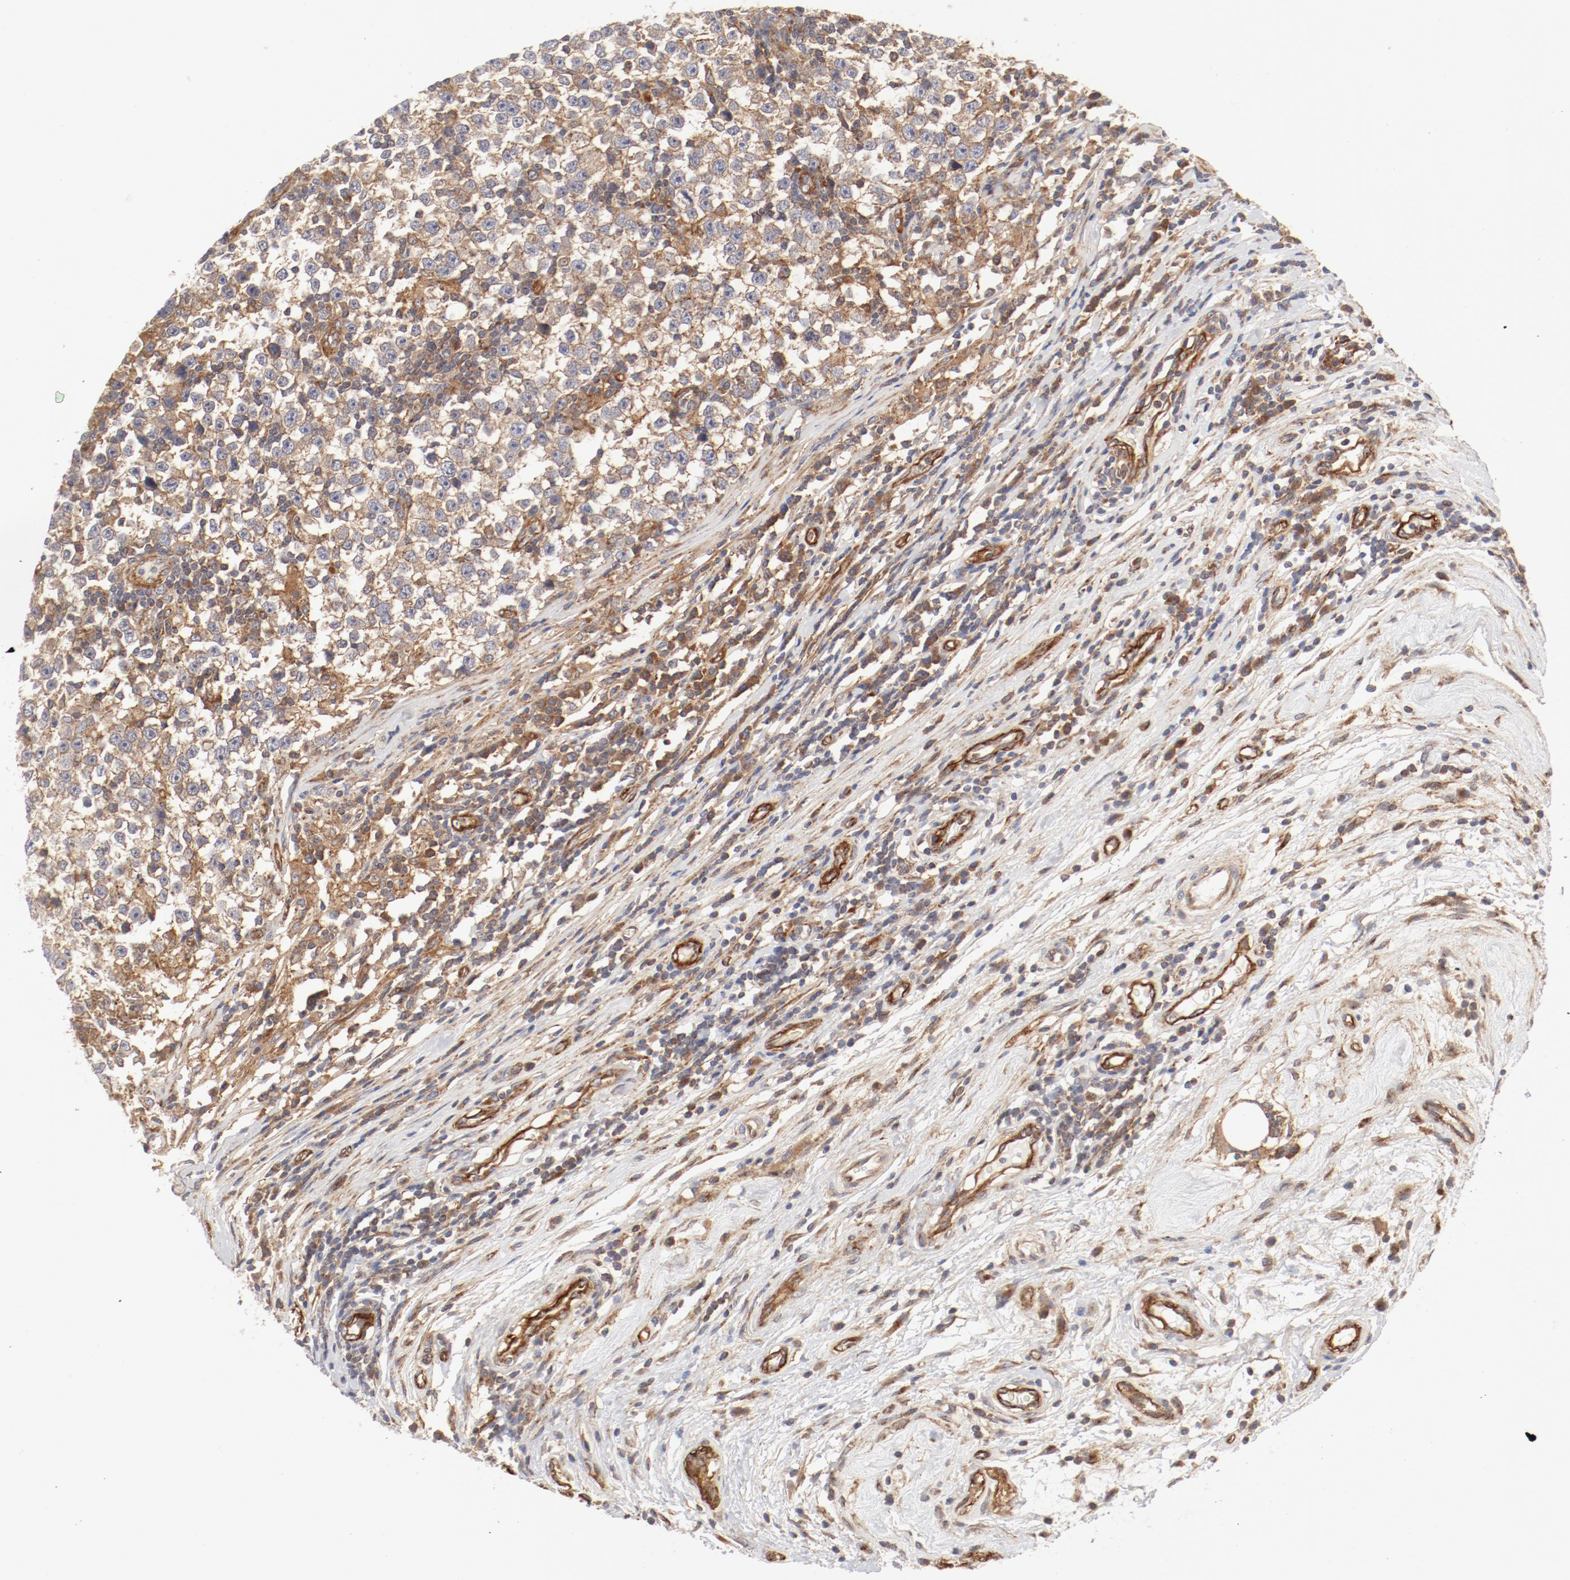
{"staining": {"intensity": "moderate", "quantity": ">75%", "location": "cytoplasmic/membranous"}, "tissue": "testis cancer", "cell_type": "Tumor cells", "image_type": "cancer", "snomed": [{"axis": "morphology", "description": "Seminoma, NOS"}, {"axis": "topography", "description": "Testis"}], "caption": "Testis cancer stained for a protein displays moderate cytoplasmic/membranous positivity in tumor cells.", "gene": "AP2A1", "patient": {"sex": "male", "age": 43}}